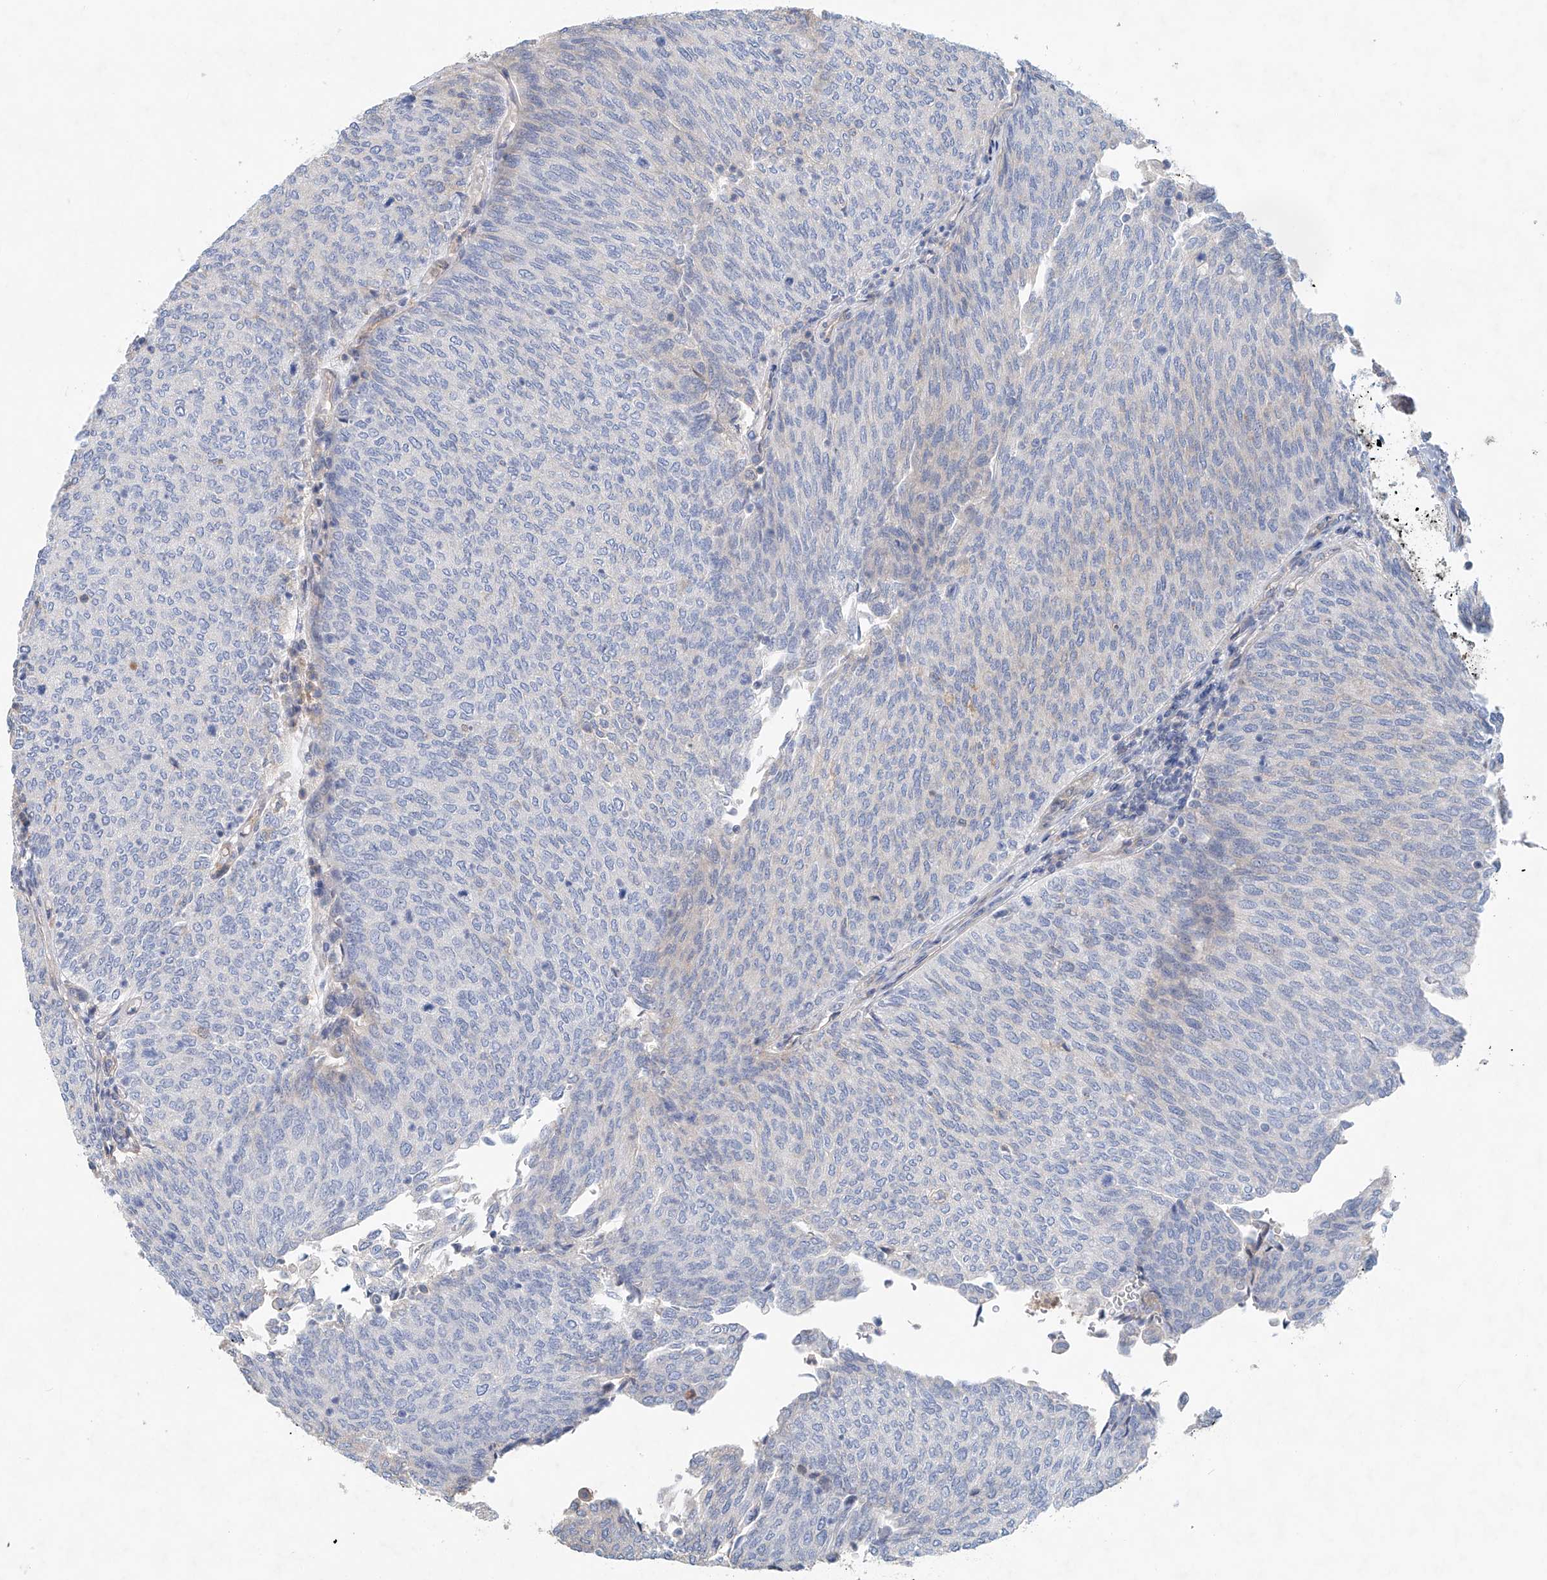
{"staining": {"intensity": "negative", "quantity": "none", "location": "none"}, "tissue": "urothelial cancer", "cell_type": "Tumor cells", "image_type": "cancer", "snomed": [{"axis": "morphology", "description": "Urothelial carcinoma, Low grade"}, {"axis": "topography", "description": "Urinary bladder"}], "caption": "Urothelial cancer was stained to show a protein in brown. There is no significant staining in tumor cells. The staining was performed using DAB to visualize the protein expression in brown, while the nuclei were stained in blue with hematoxylin (Magnification: 20x).", "gene": "FRYL", "patient": {"sex": "female", "age": 79}}